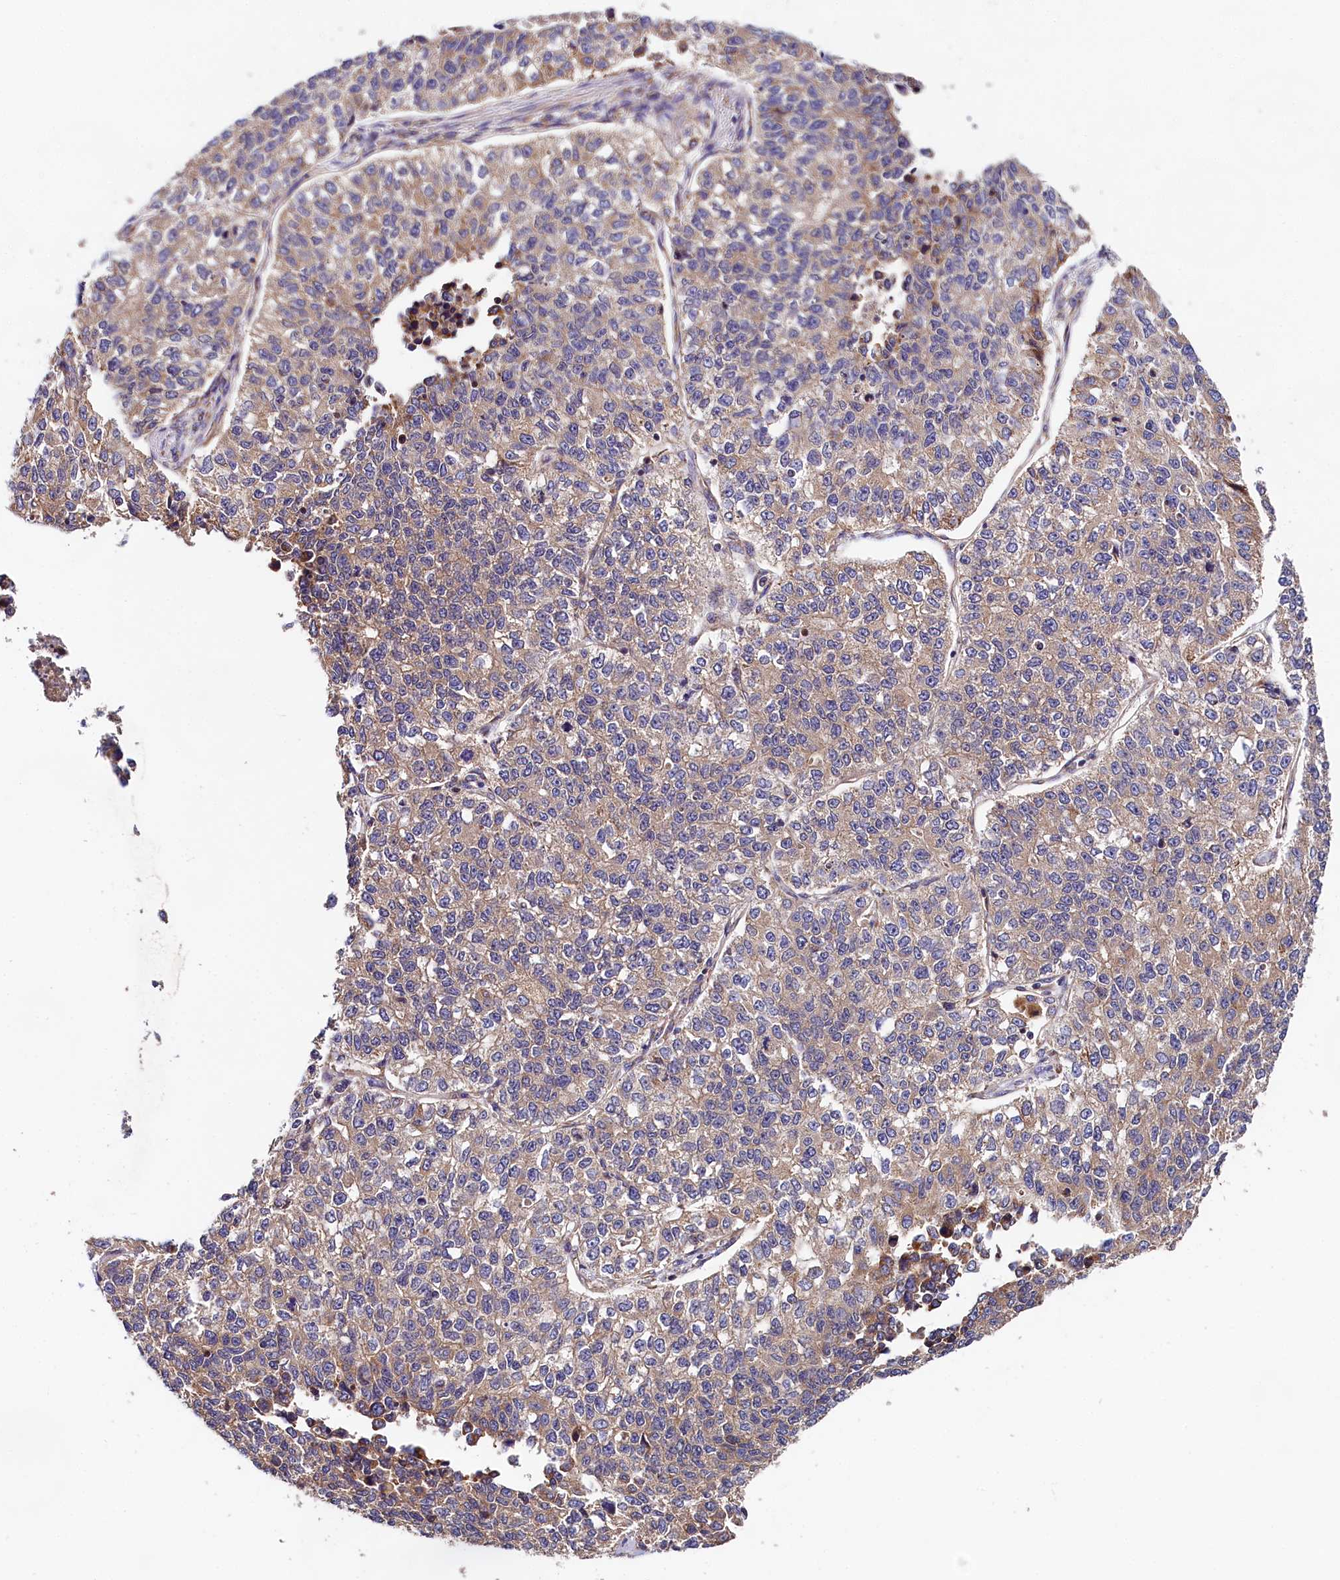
{"staining": {"intensity": "weak", "quantity": "<25%", "location": "cytoplasmic/membranous"}, "tissue": "lung cancer", "cell_type": "Tumor cells", "image_type": "cancer", "snomed": [{"axis": "morphology", "description": "Adenocarcinoma, NOS"}, {"axis": "topography", "description": "Lung"}], "caption": "Tumor cells show no significant protein expression in lung cancer (adenocarcinoma).", "gene": "SPG11", "patient": {"sex": "male", "age": 49}}